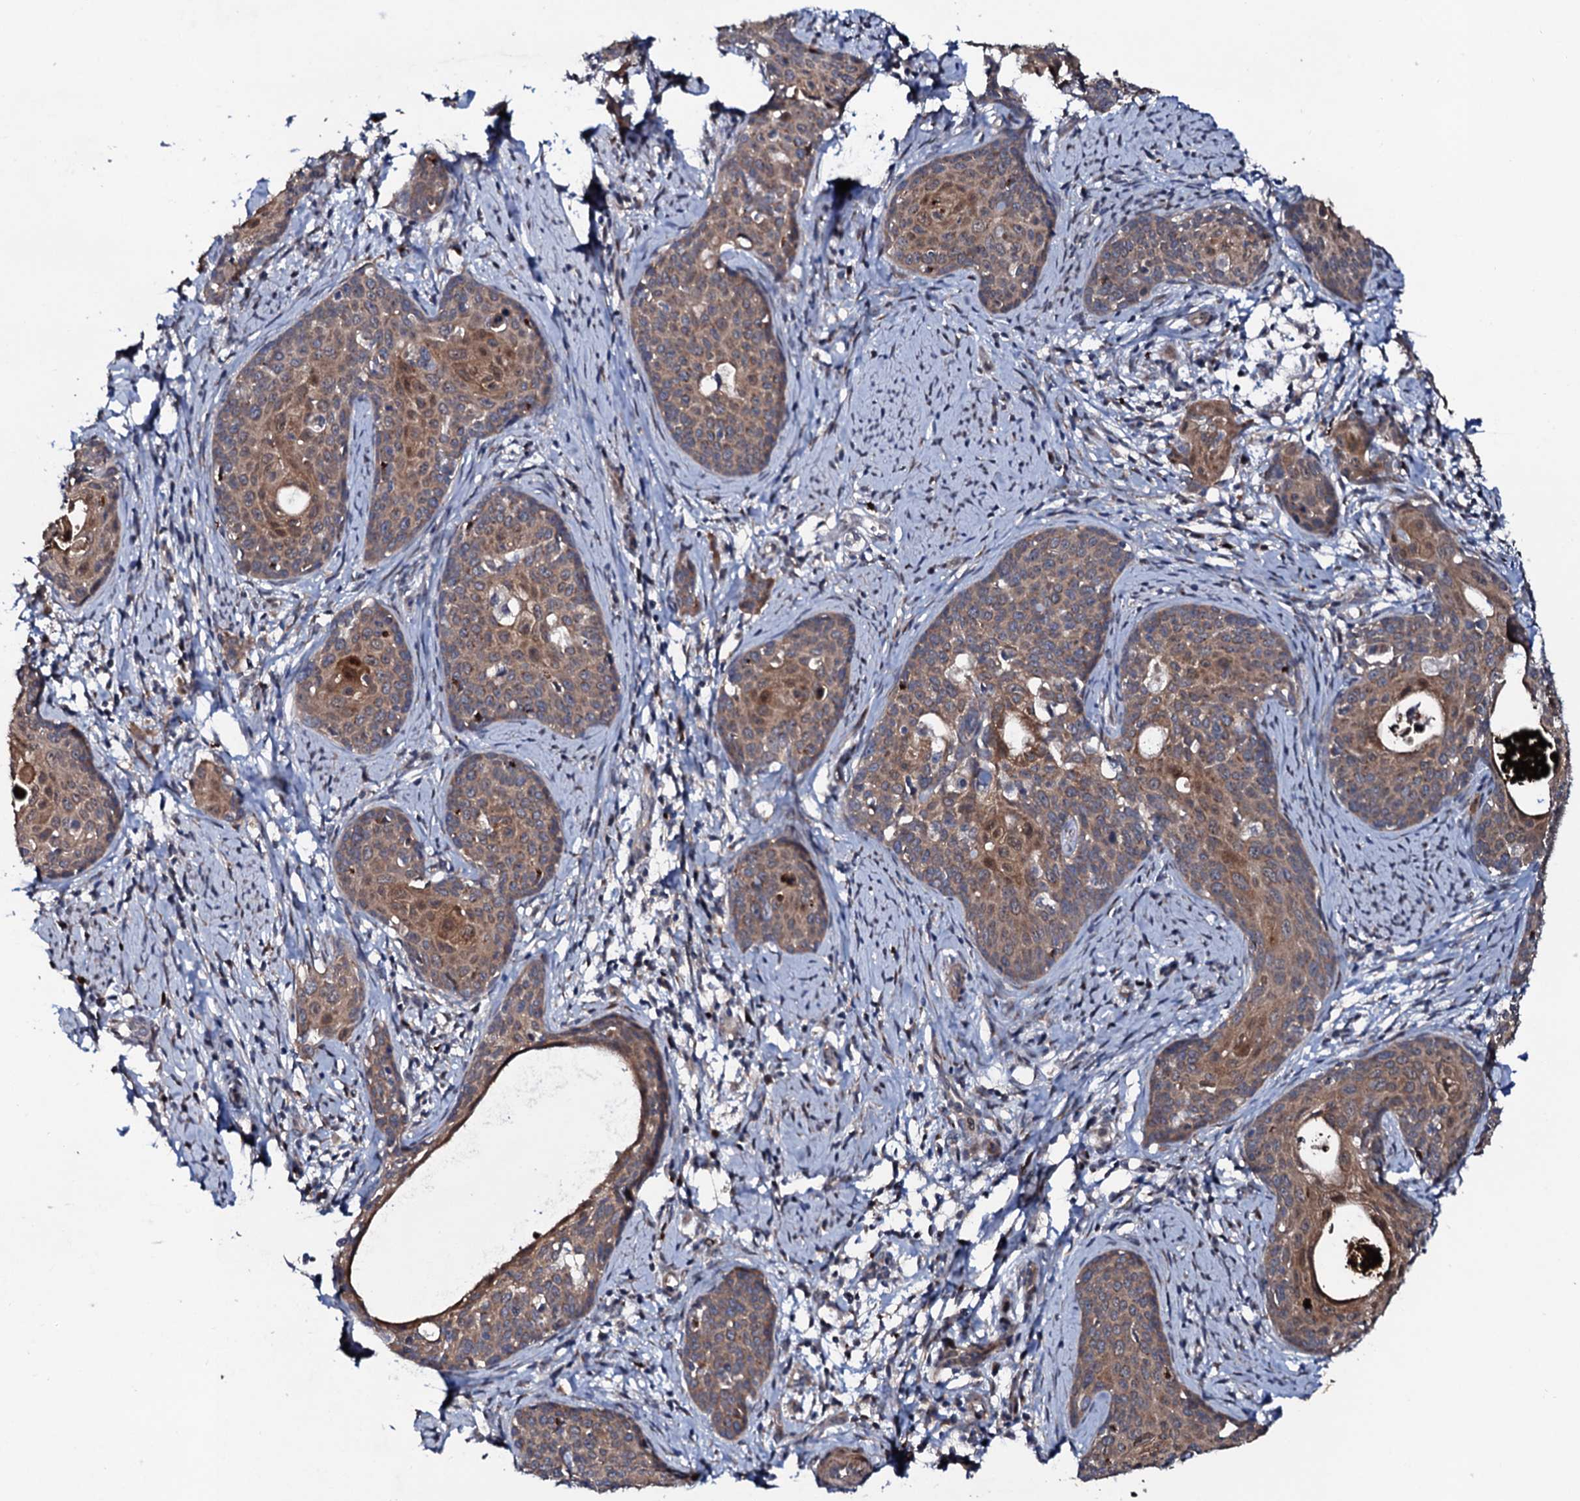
{"staining": {"intensity": "moderate", "quantity": ">75%", "location": "cytoplasmic/membranous"}, "tissue": "cervical cancer", "cell_type": "Tumor cells", "image_type": "cancer", "snomed": [{"axis": "morphology", "description": "Squamous cell carcinoma, NOS"}, {"axis": "topography", "description": "Cervix"}], "caption": "An image of cervical squamous cell carcinoma stained for a protein demonstrates moderate cytoplasmic/membranous brown staining in tumor cells.", "gene": "COG6", "patient": {"sex": "female", "age": 52}}